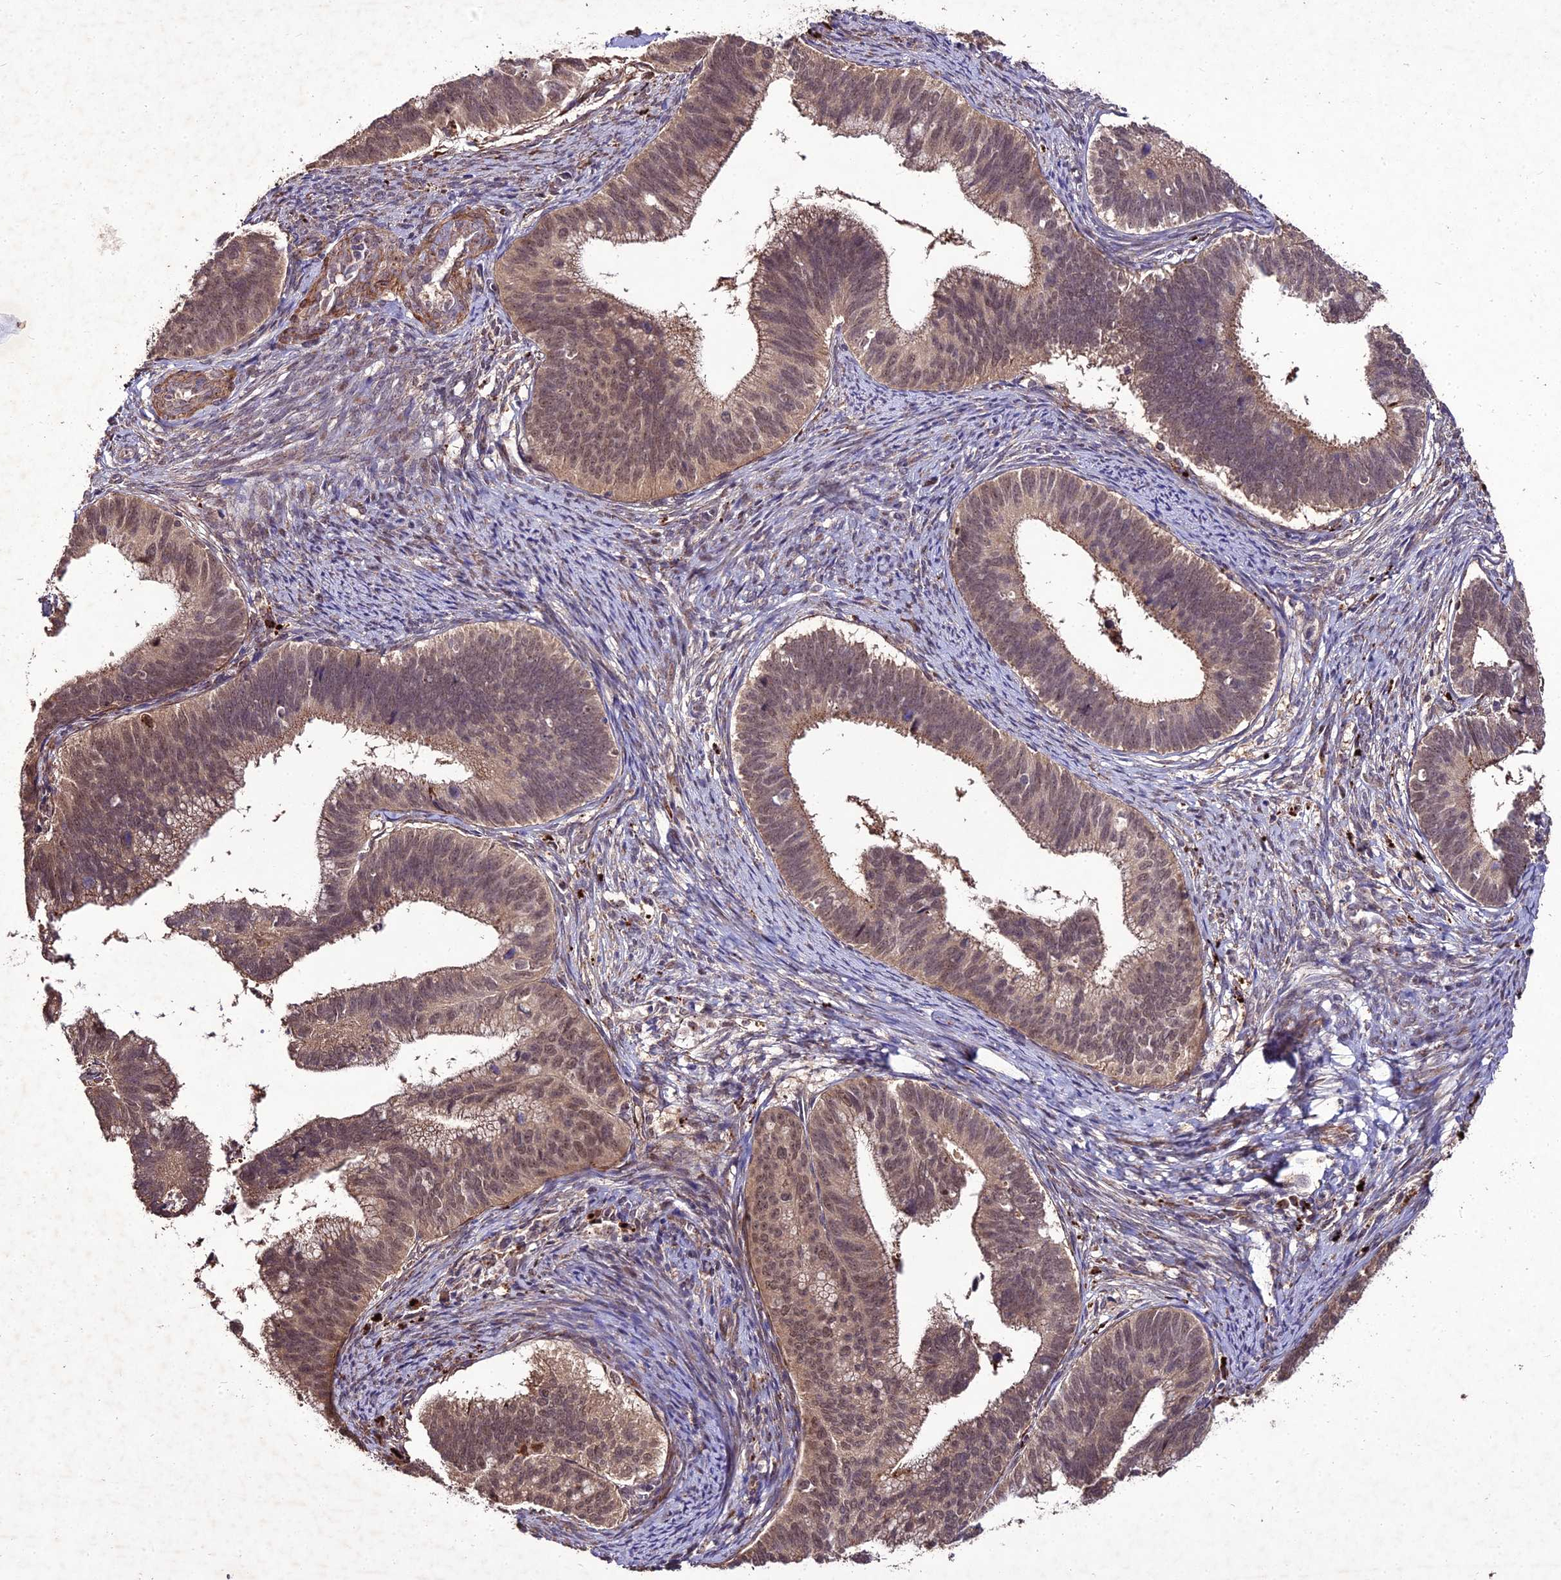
{"staining": {"intensity": "moderate", "quantity": ">75%", "location": "cytoplasmic/membranous,nuclear"}, "tissue": "cervical cancer", "cell_type": "Tumor cells", "image_type": "cancer", "snomed": [{"axis": "morphology", "description": "Adenocarcinoma, NOS"}, {"axis": "topography", "description": "Cervix"}], "caption": "About >75% of tumor cells in cervical cancer (adenocarcinoma) exhibit moderate cytoplasmic/membranous and nuclear protein staining as visualized by brown immunohistochemical staining.", "gene": "ZNF766", "patient": {"sex": "female", "age": 42}}